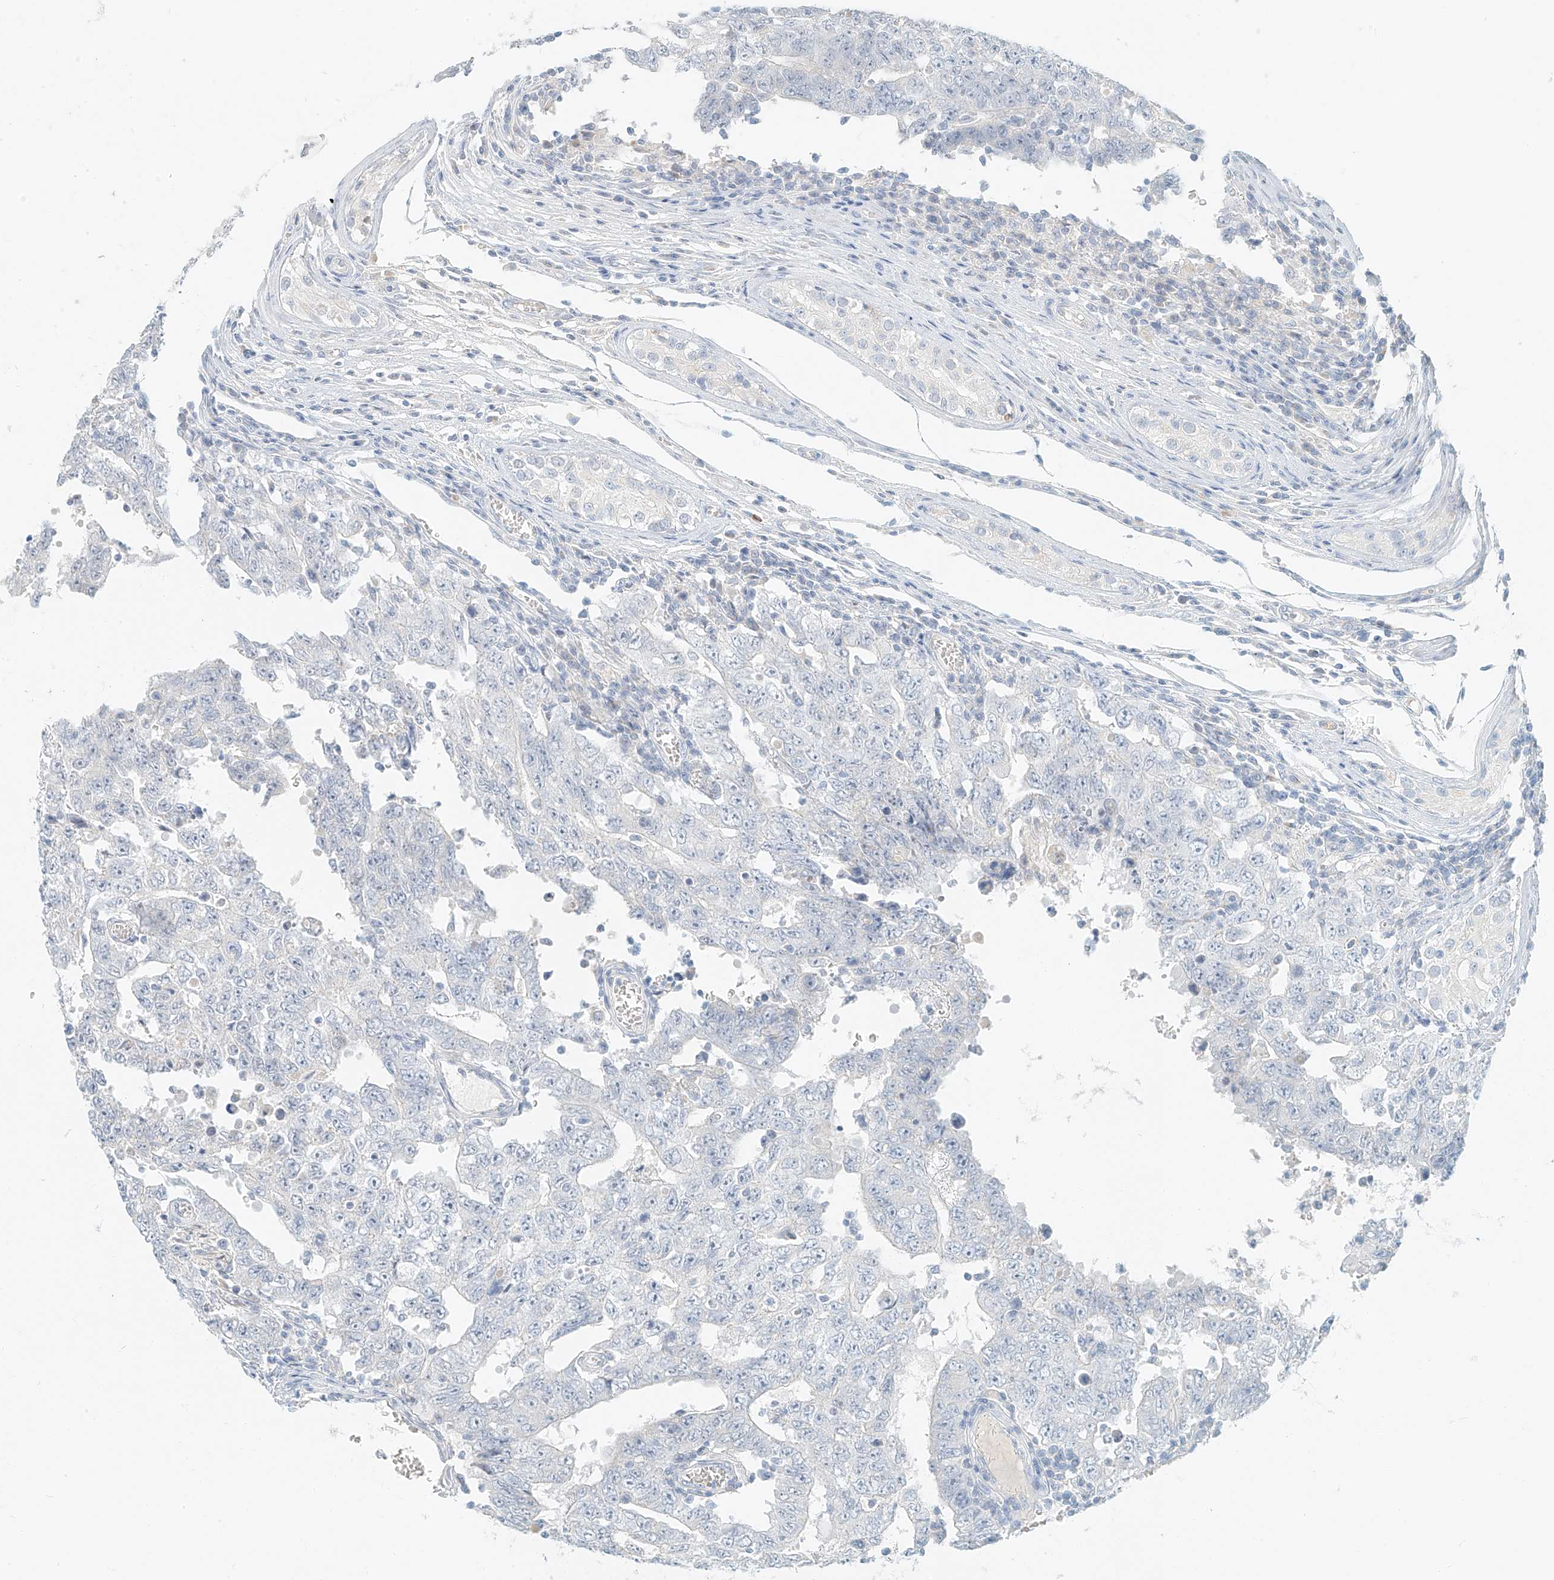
{"staining": {"intensity": "negative", "quantity": "none", "location": "none"}, "tissue": "testis cancer", "cell_type": "Tumor cells", "image_type": "cancer", "snomed": [{"axis": "morphology", "description": "Carcinoma, Embryonal, NOS"}, {"axis": "topography", "description": "Testis"}], "caption": "An immunohistochemistry histopathology image of testis cancer (embryonal carcinoma) is shown. There is no staining in tumor cells of testis cancer (embryonal carcinoma).", "gene": "PGC", "patient": {"sex": "male", "age": 26}}